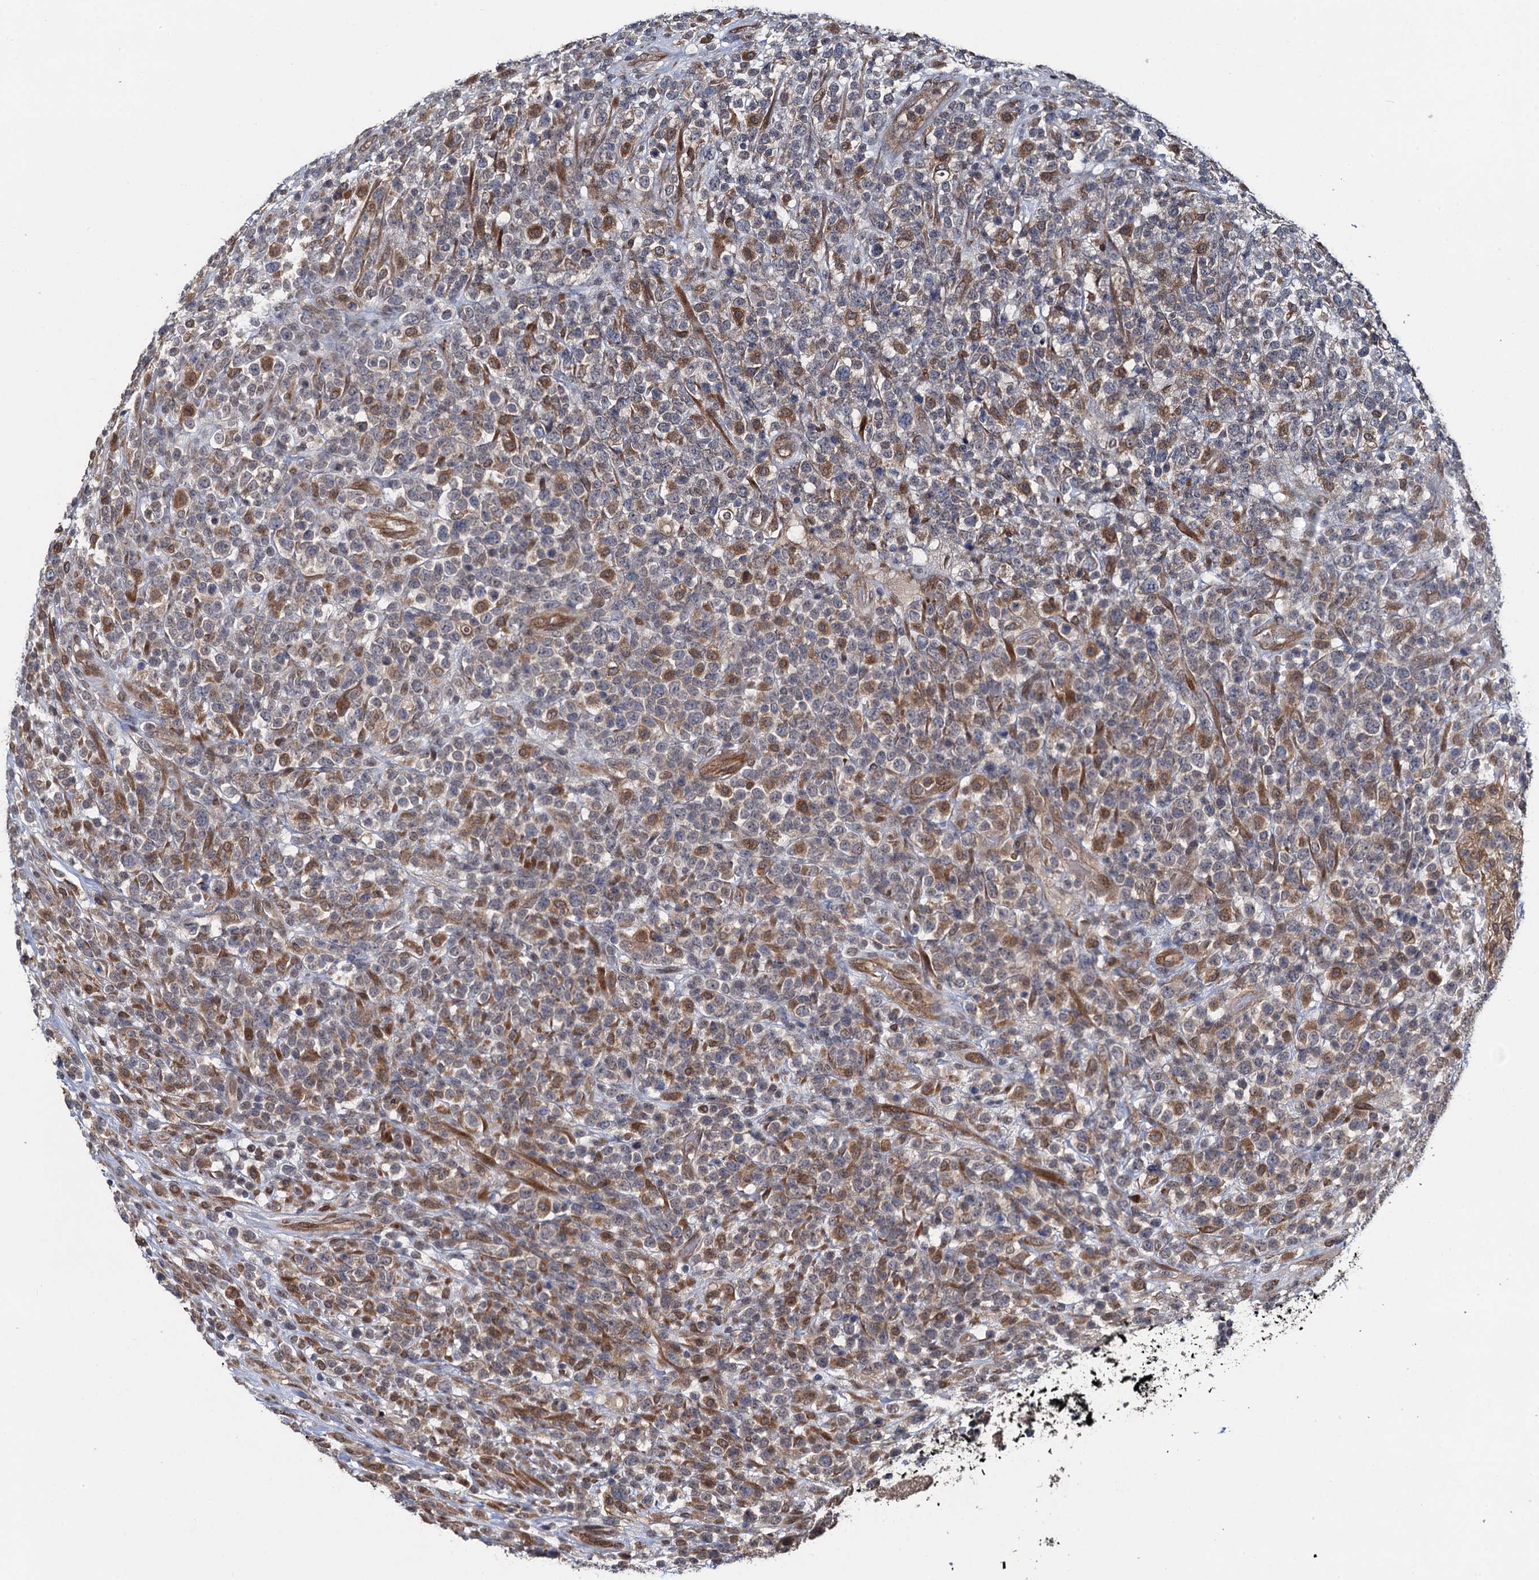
{"staining": {"intensity": "moderate", "quantity": "<25%", "location": "cytoplasmic/membranous"}, "tissue": "lymphoma", "cell_type": "Tumor cells", "image_type": "cancer", "snomed": [{"axis": "morphology", "description": "Malignant lymphoma, non-Hodgkin's type, High grade"}, {"axis": "topography", "description": "Colon"}], "caption": "DAB (3,3'-diaminobenzidine) immunohistochemical staining of human lymphoma demonstrates moderate cytoplasmic/membranous protein staining in approximately <25% of tumor cells.", "gene": "EVX2", "patient": {"sex": "female", "age": 53}}